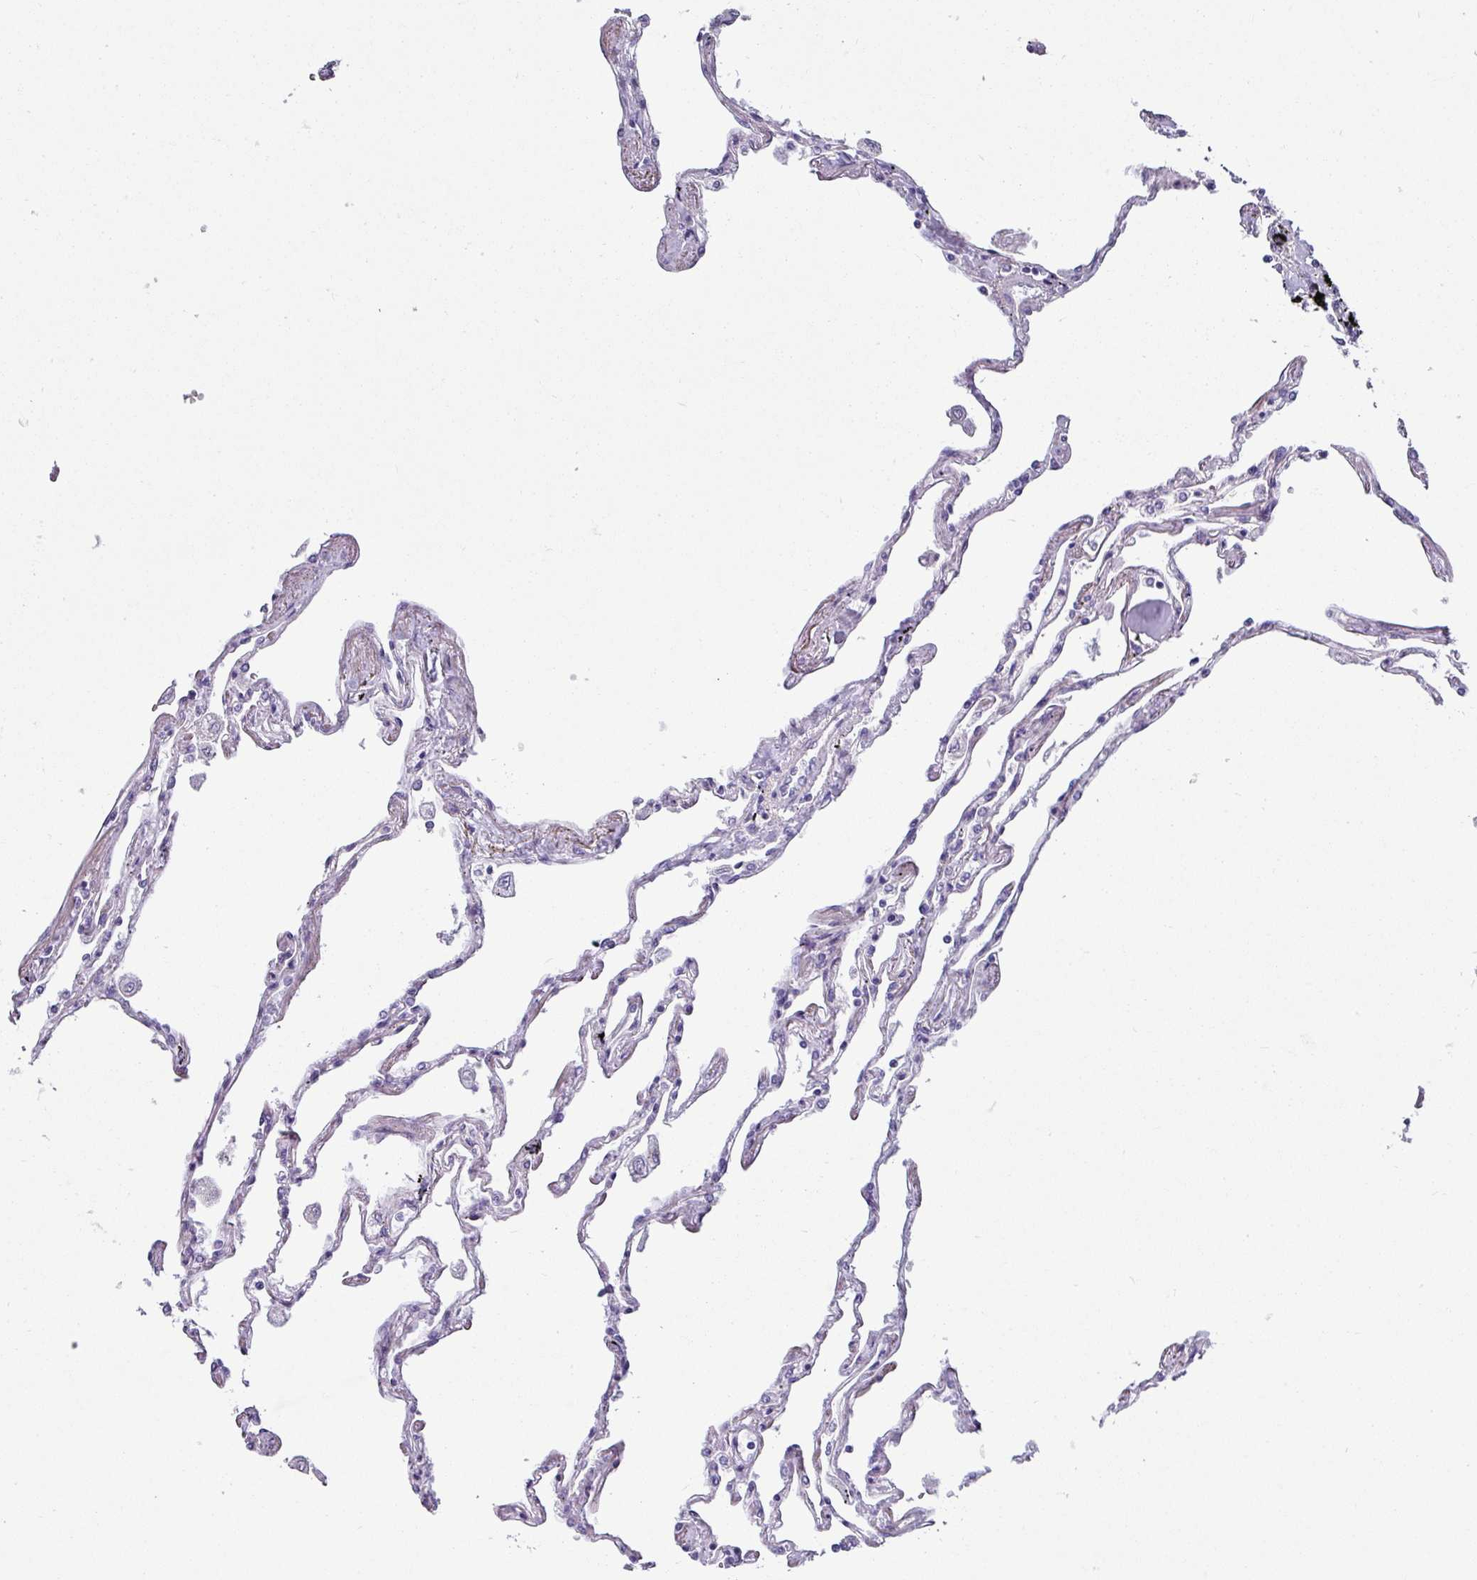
{"staining": {"intensity": "negative", "quantity": "none", "location": "none"}, "tissue": "lung", "cell_type": "Alveolar cells", "image_type": "normal", "snomed": [{"axis": "morphology", "description": "Normal tissue, NOS"}, {"axis": "topography", "description": "Lung"}], "caption": "Alveolar cells are negative for brown protein staining in unremarkable lung. (DAB IHC with hematoxylin counter stain).", "gene": "VCX2", "patient": {"sex": "female", "age": 67}}